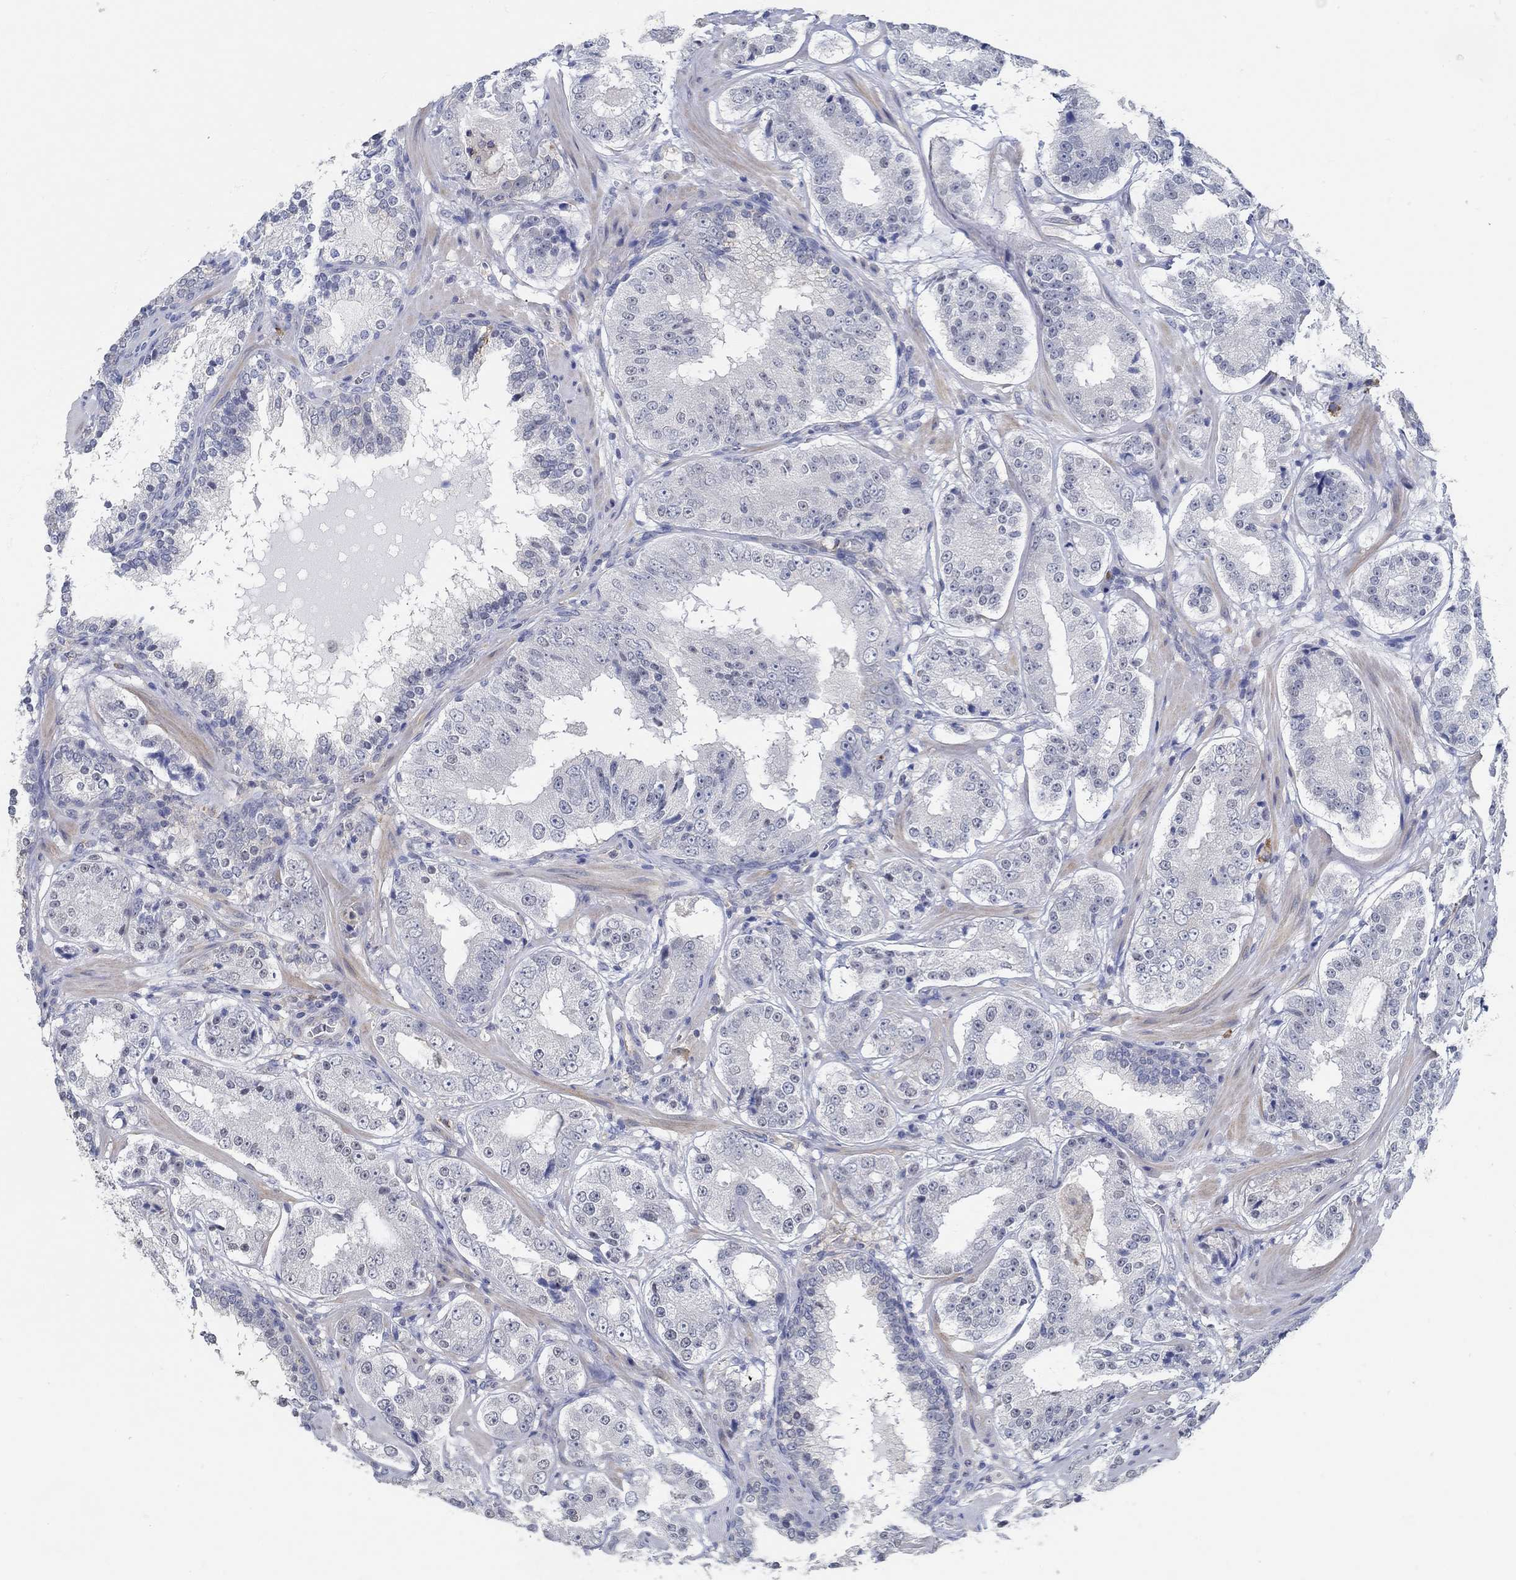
{"staining": {"intensity": "negative", "quantity": "none", "location": "none"}, "tissue": "prostate cancer", "cell_type": "Tumor cells", "image_type": "cancer", "snomed": [{"axis": "morphology", "description": "Adenocarcinoma, Low grade"}, {"axis": "topography", "description": "Prostate"}], "caption": "Tumor cells are negative for brown protein staining in prostate adenocarcinoma (low-grade). The staining was performed using DAB (3,3'-diaminobenzidine) to visualize the protein expression in brown, while the nuclei were stained in blue with hematoxylin (Magnification: 20x).", "gene": "PCDH11X", "patient": {"sex": "male", "age": 60}}